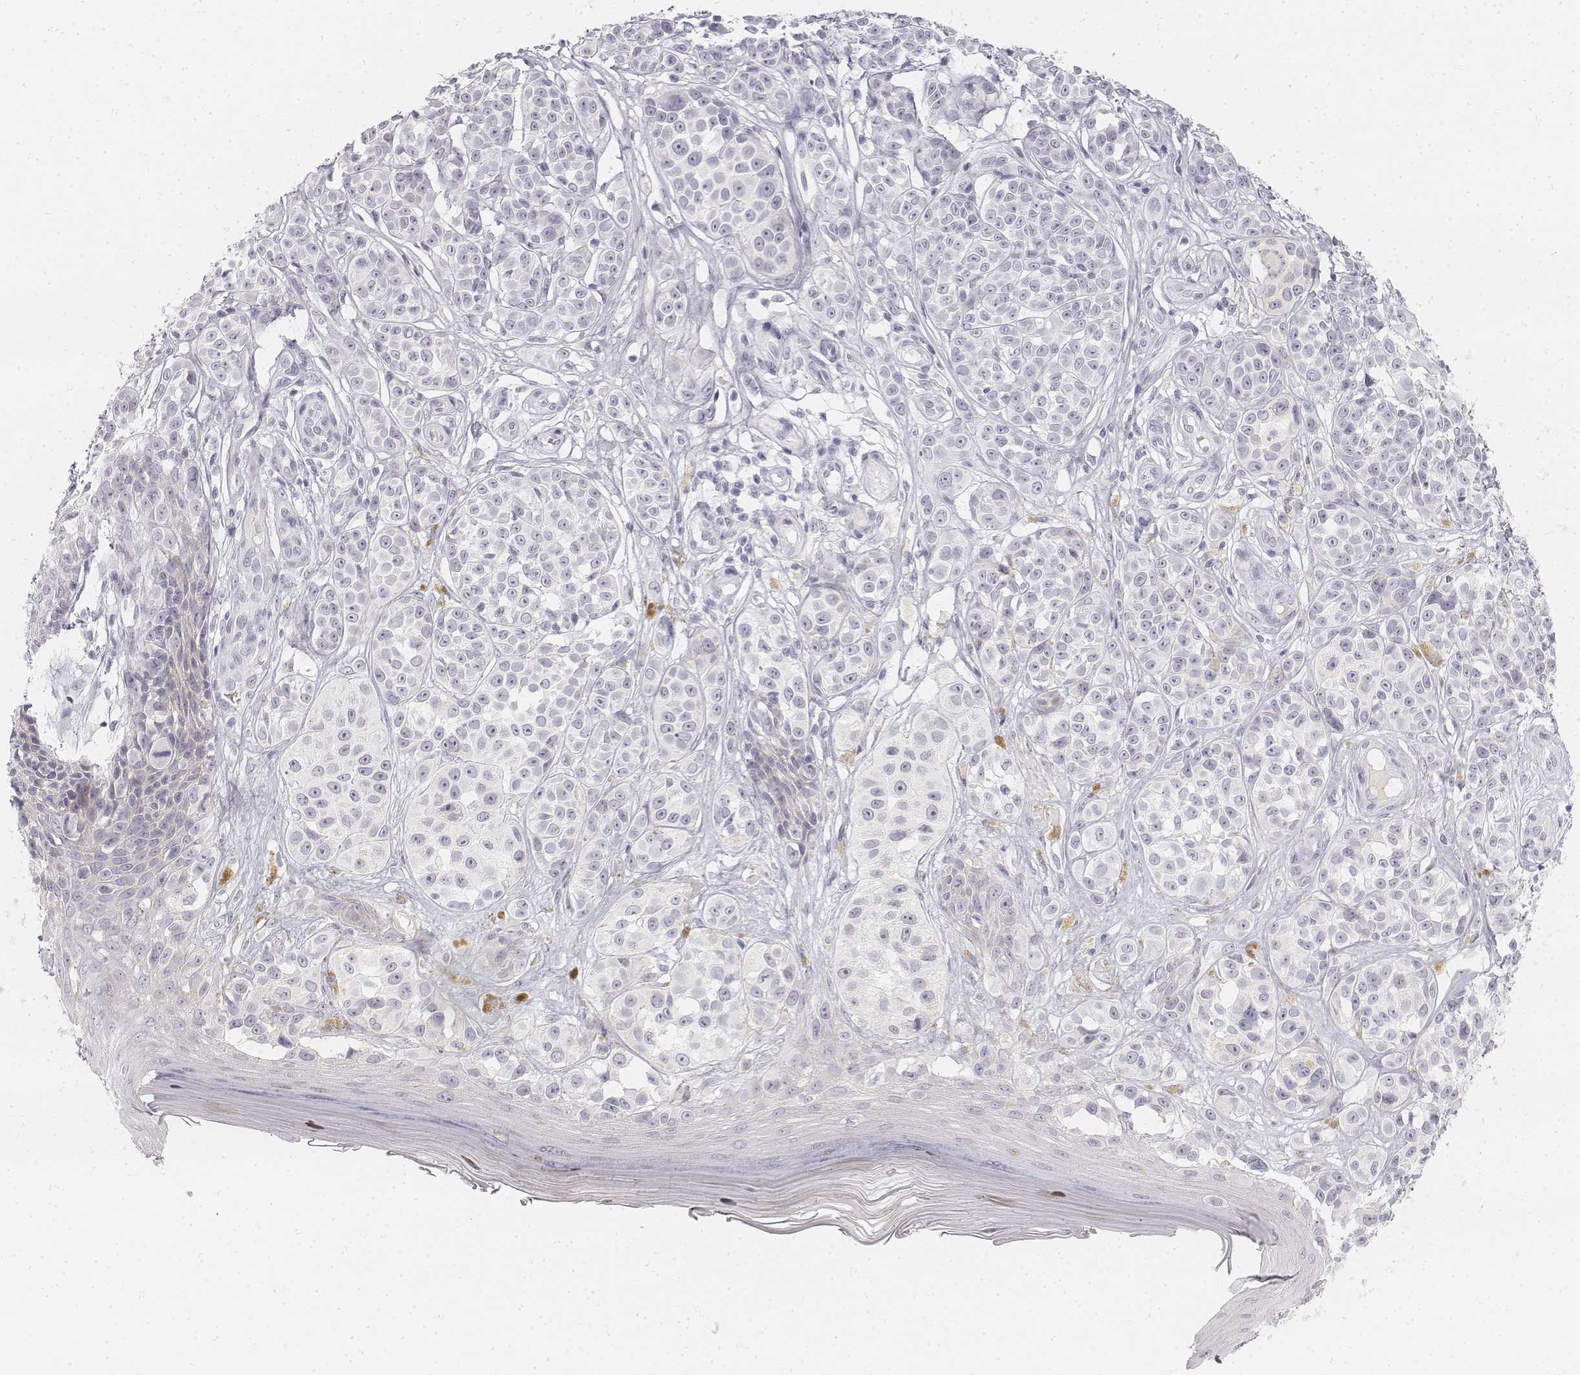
{"staining": {"intensity": "negative", "quantity": "none", "location": "none"}, "tissue": "melanoma", "cell_type": "Tumor cells", "image_type": "cancer", "snomed": [{"axis": "morphology", "description": "Malignant melanoma, NOS"}, {"axis": "topography", "description": "Skin"}], "caption": "An image of human malignant melanoma is negative for staining in tumor cells.", "gene": "DSG4", "patient": {"sex": "female", "age": 90}}